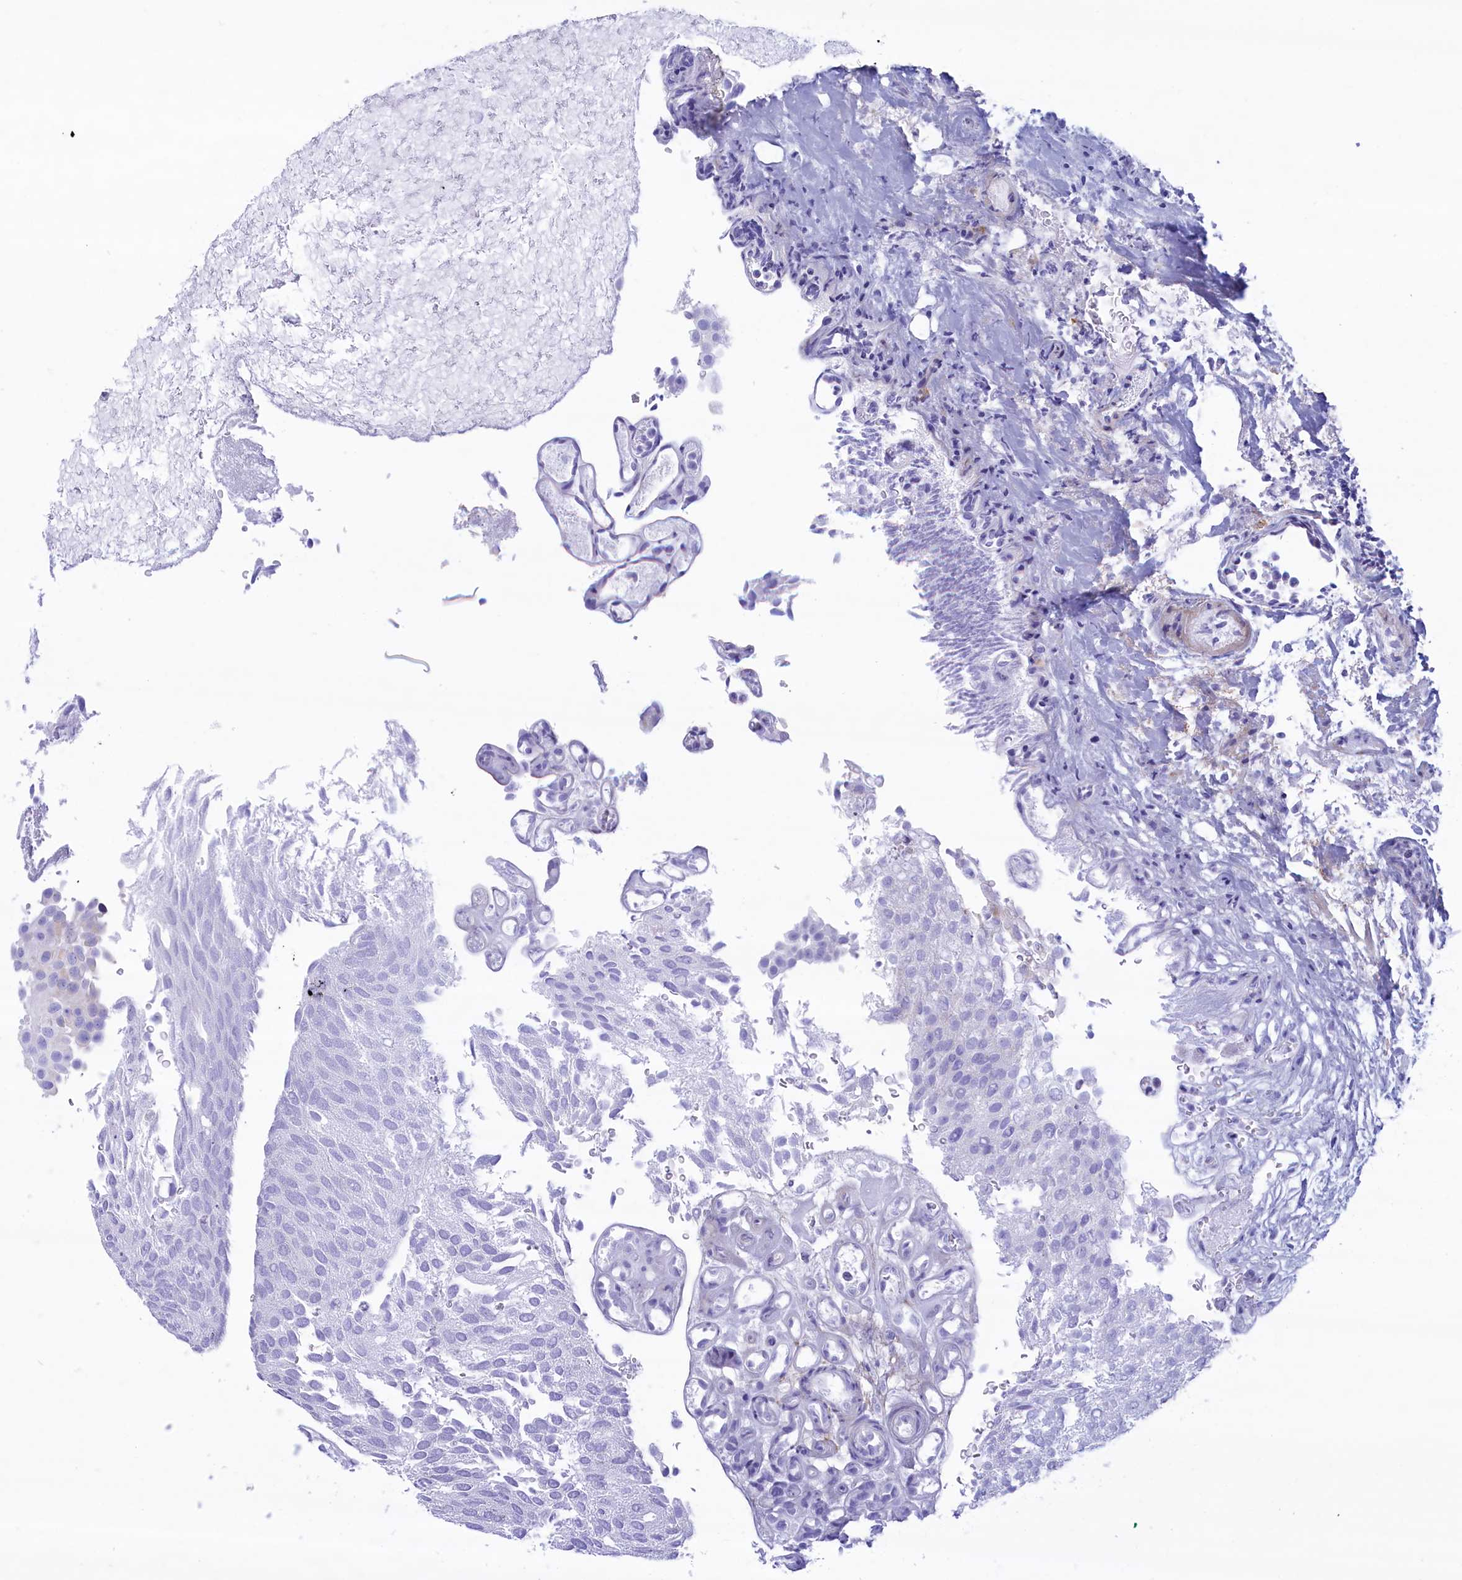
{"staining": {"intensity": "negative", "quantity": "none", "location": "none"}, "tissue": "urothelial cancer", "cell_type": "Tumor cells", "image_type": "cancer", "snomed": [{"axis": "morphology", "description": "Urothelial carcinoma, Low grade"}, {"axis": "topography", "description": "Urinary bladder"}], "caption": "This is a micrograph of immunohistochemistry staining of urothelial carcinoma (low-grade), which shows no positivity in tumor cells.", "gene": "MPV17L2", "patient": {"sex": "male", "age": 78}}